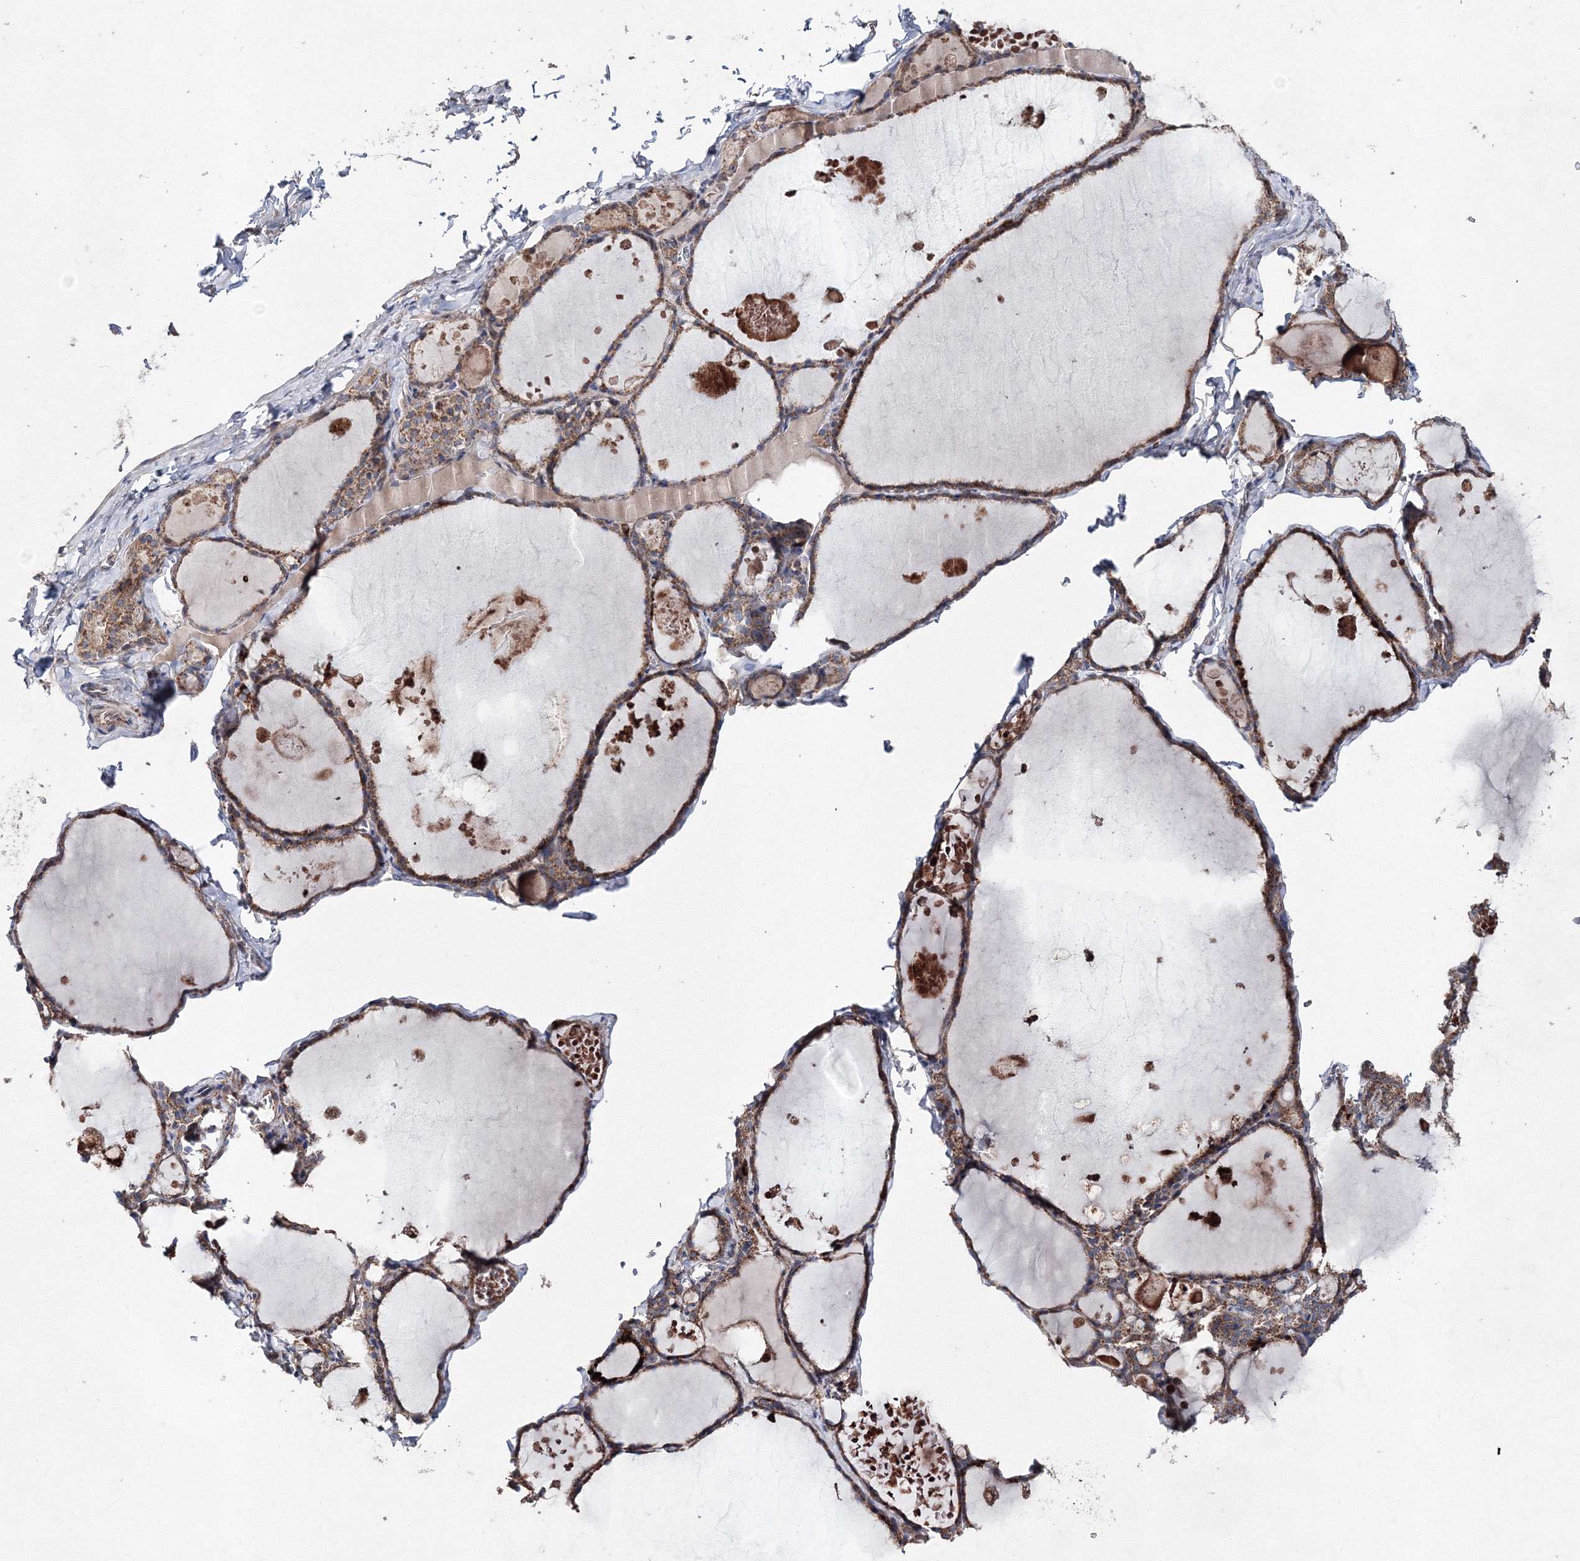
{"staining": {"intensity": "strong", "quantity": ">75%", "location": "cytoplasmic/membranous"}, "tissue": "thyroid gland", "cell_type": "Glandular cells", "image_type": "normal", "snomed": [{"axis": "morphology", "description": "Normal tissue, NOS"}, {"axis": "topography", "description": "Thyroid gland"}], "caption": "IHC histopathology image of normal thyroid gland: thyroid gland stained using immunohistochemistry displays high levels of strong protein expression localized specifically in the cytoplasmic/membranous of glandular cells, appearing as a cytoplasmic/membranous brown color.", "gene": "GFM1", "patient": {"sex": "male", "age": 56}}